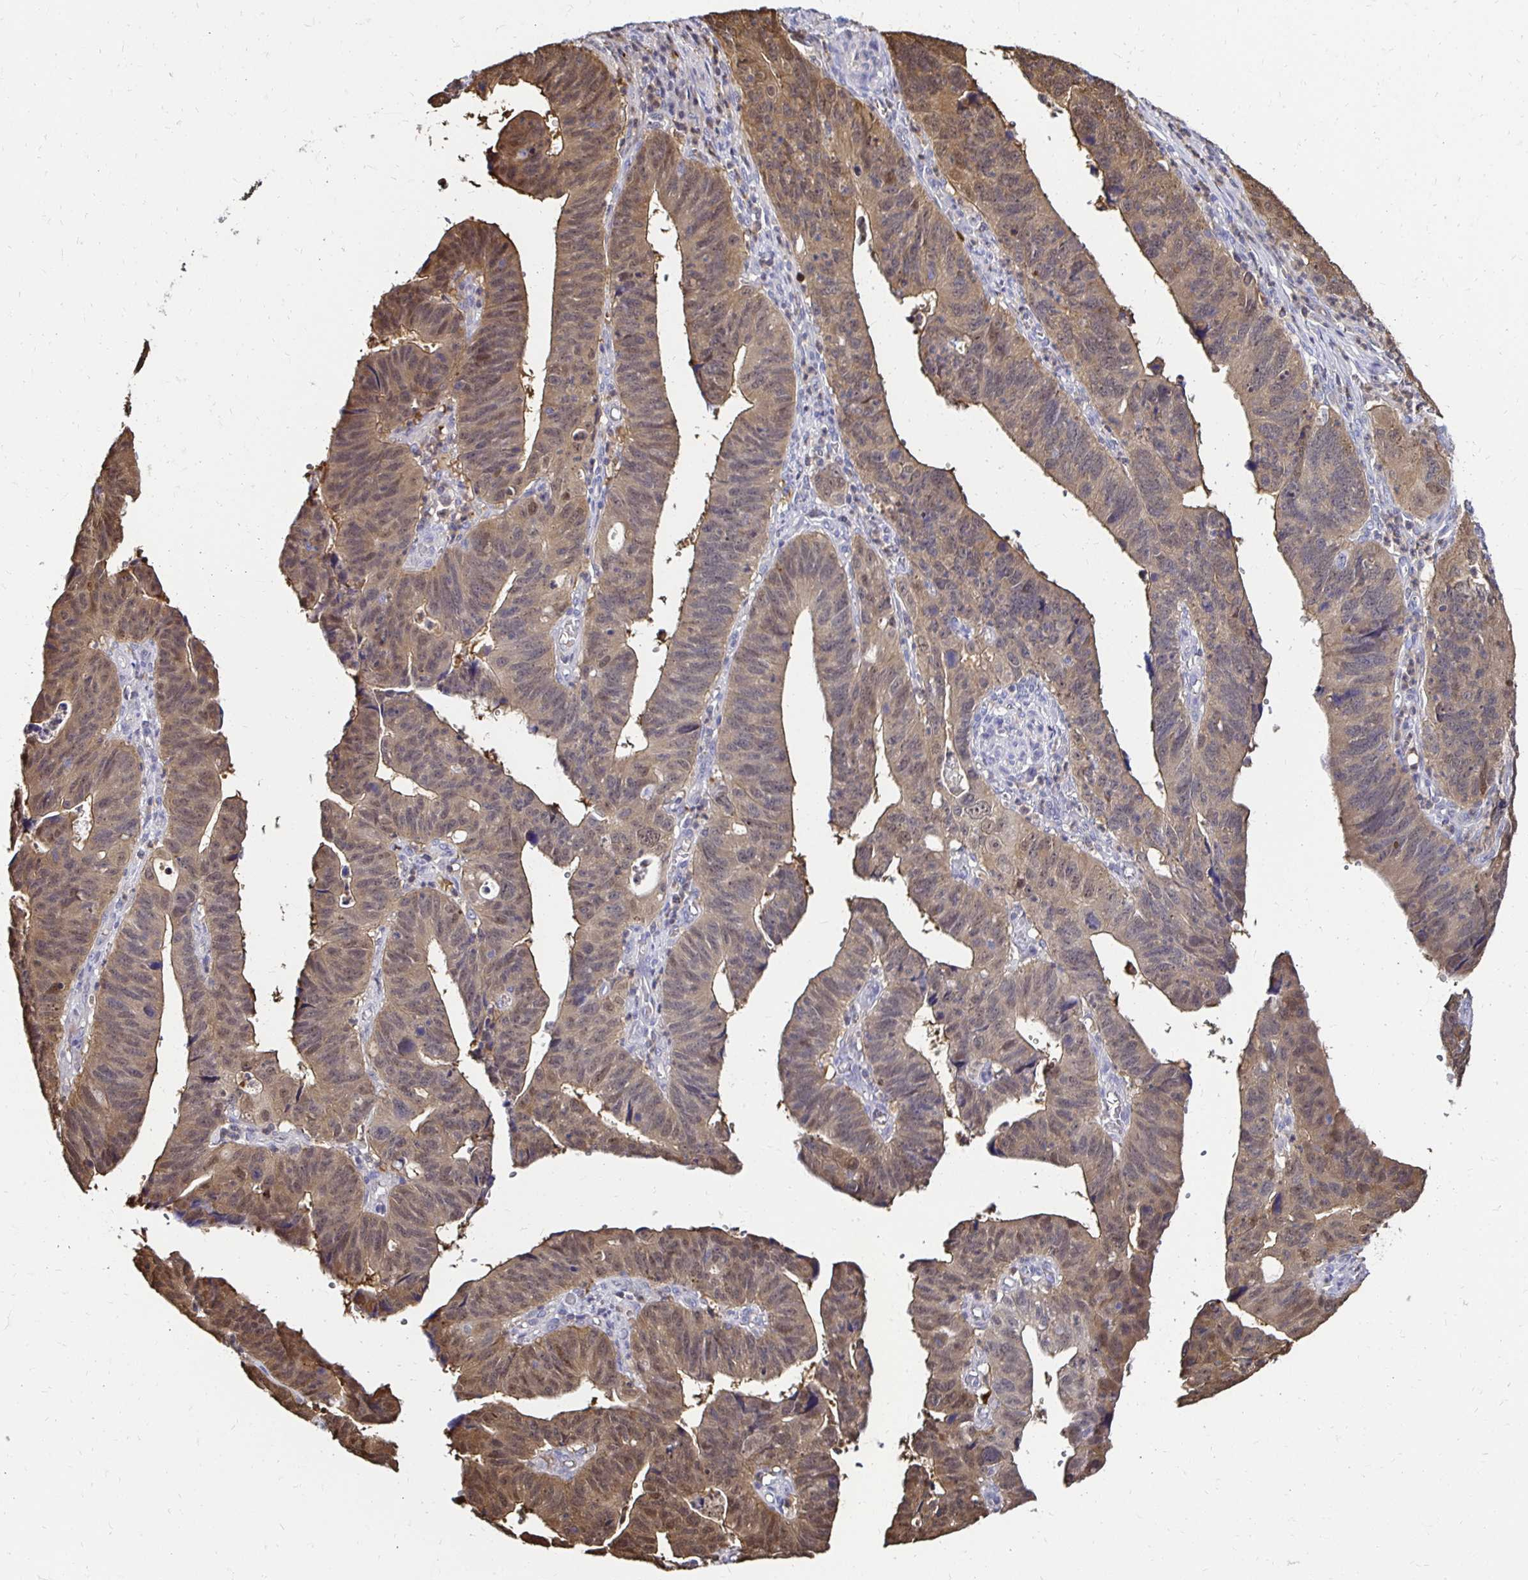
{"staining": {"intensity": "weak", "quantity": "25%-75%", "location": "cytoplasmic/membranous,nuclear"}, "tissue": "stomach cancer", "cell_type": "Tumor cells", "image_type": "cancer", "snomed": [{"axis": "morphology", "description": "Adenocarcinoma, NOS"}, {"axis": "topography", "description": "Stomach"}], "caption": "The image exhibits immunohistochemical staining of stomach cancer. There is weak cytoplasmic/membranous and nuclear positivity is appreciated in about 25%-75% of tumor cells. The staining is performed using DAB (3,3'-diaminobenzidine) brown chromogen to label protein expression. The nuclei are counter-stained blue using hematoxylin.", "gene": "TXN", "patient": {"sex": "male", "age": 59}}